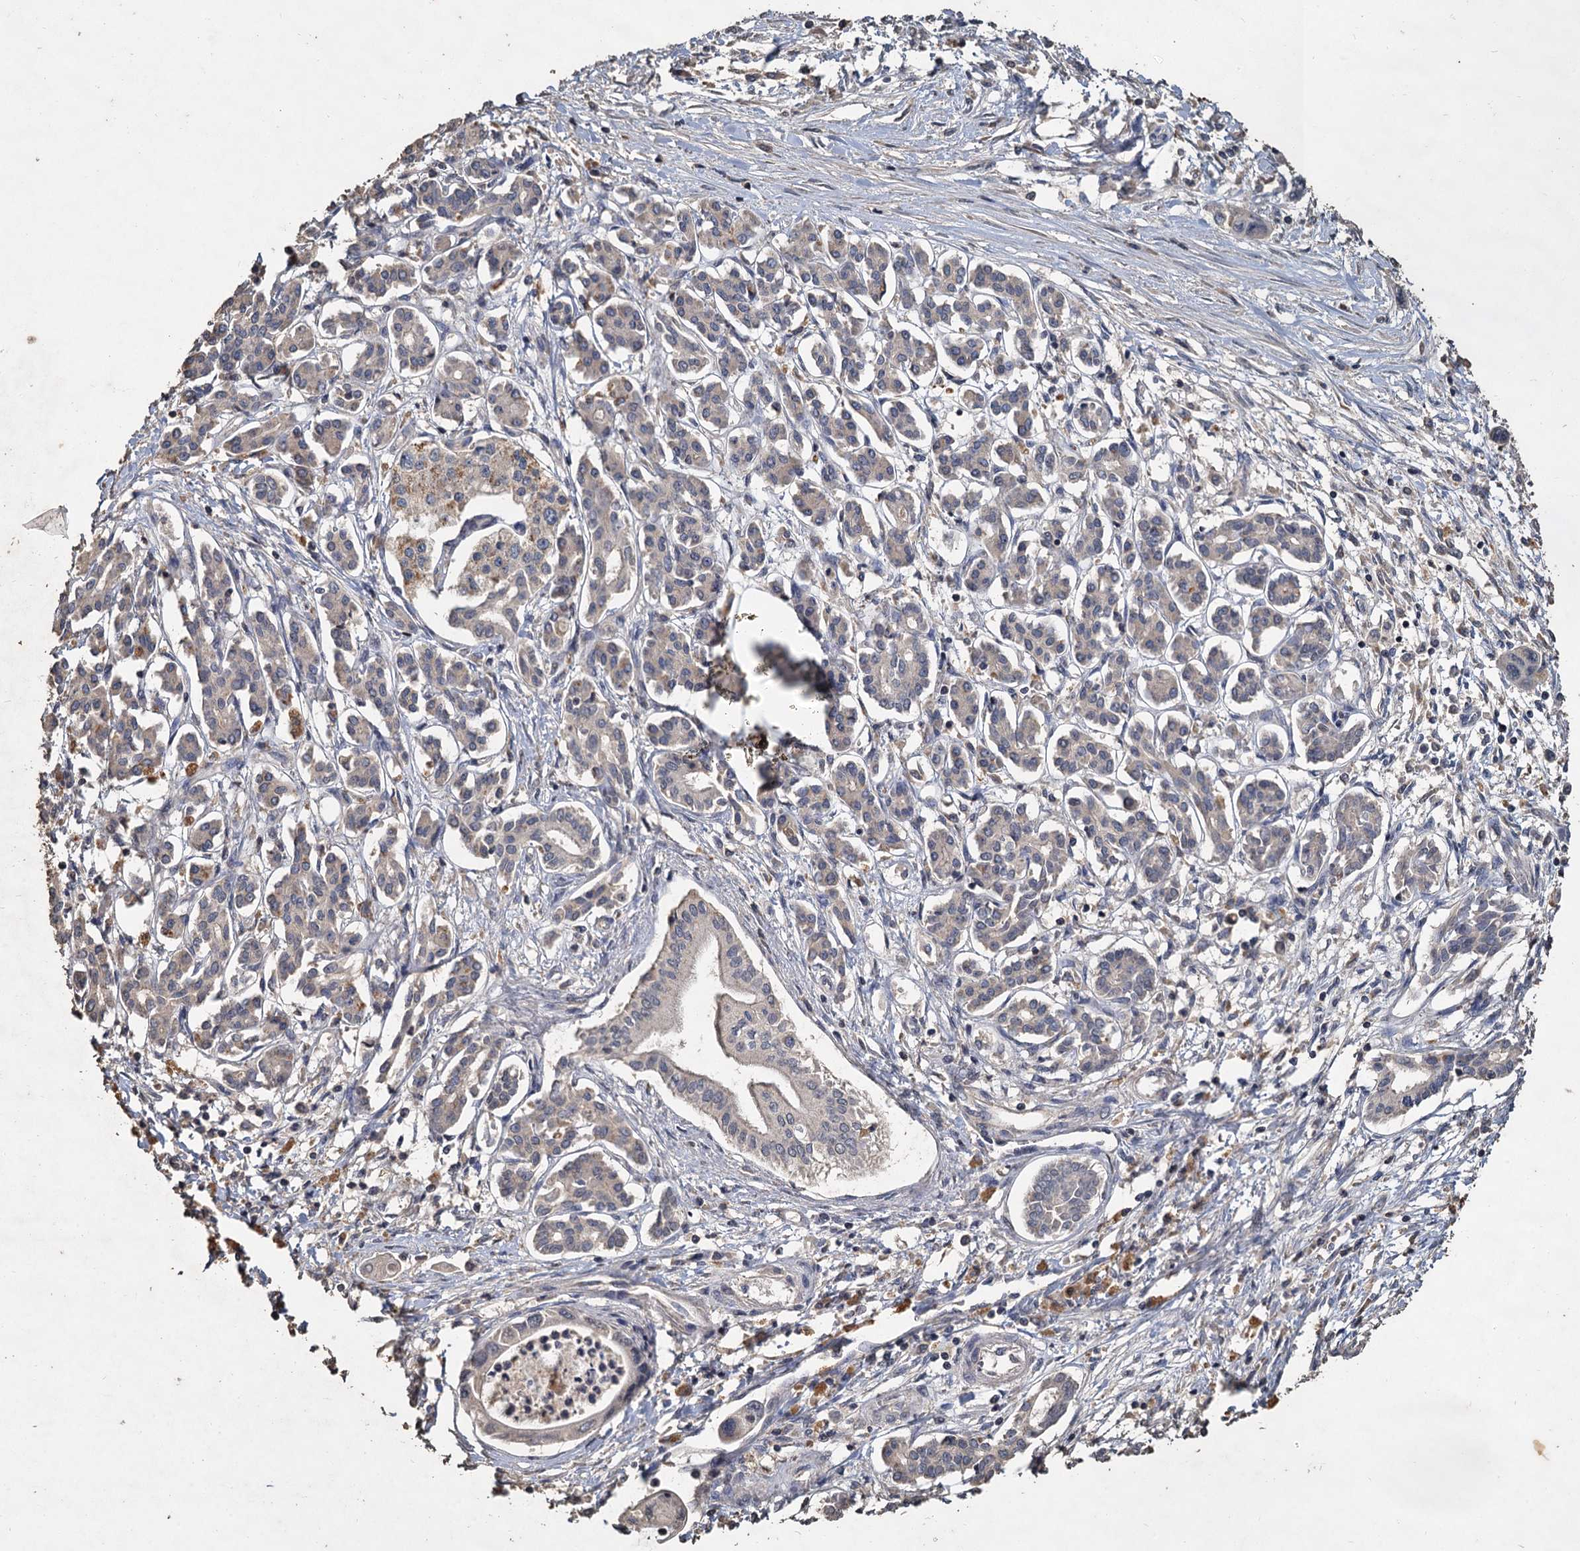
{"staining": {"intensity": "negative", "quantity": "none", "location": "none"}, "tissue": "pancreatic cancer", "cell_type": "Tumor cells", "image_type": "cancer", "snomed": [{"axis": "morphology", "description": "Adenocarcinoma, NOS"}, {"axis": "topography", "description": "Pancreas"}], "caption": "Immunohistochemistry image of neoplastic tissue: pancreatic cancer stained with DAB displays no significant protein expression in tumor cells. The staining was performed using DAB to visualize the protein expression in brown, while the nuclei were stained in blue with hematoxylin (Magnification: 20x).", "gene": "CCDC61", "patient": {"sex": "female", "age": 50}}